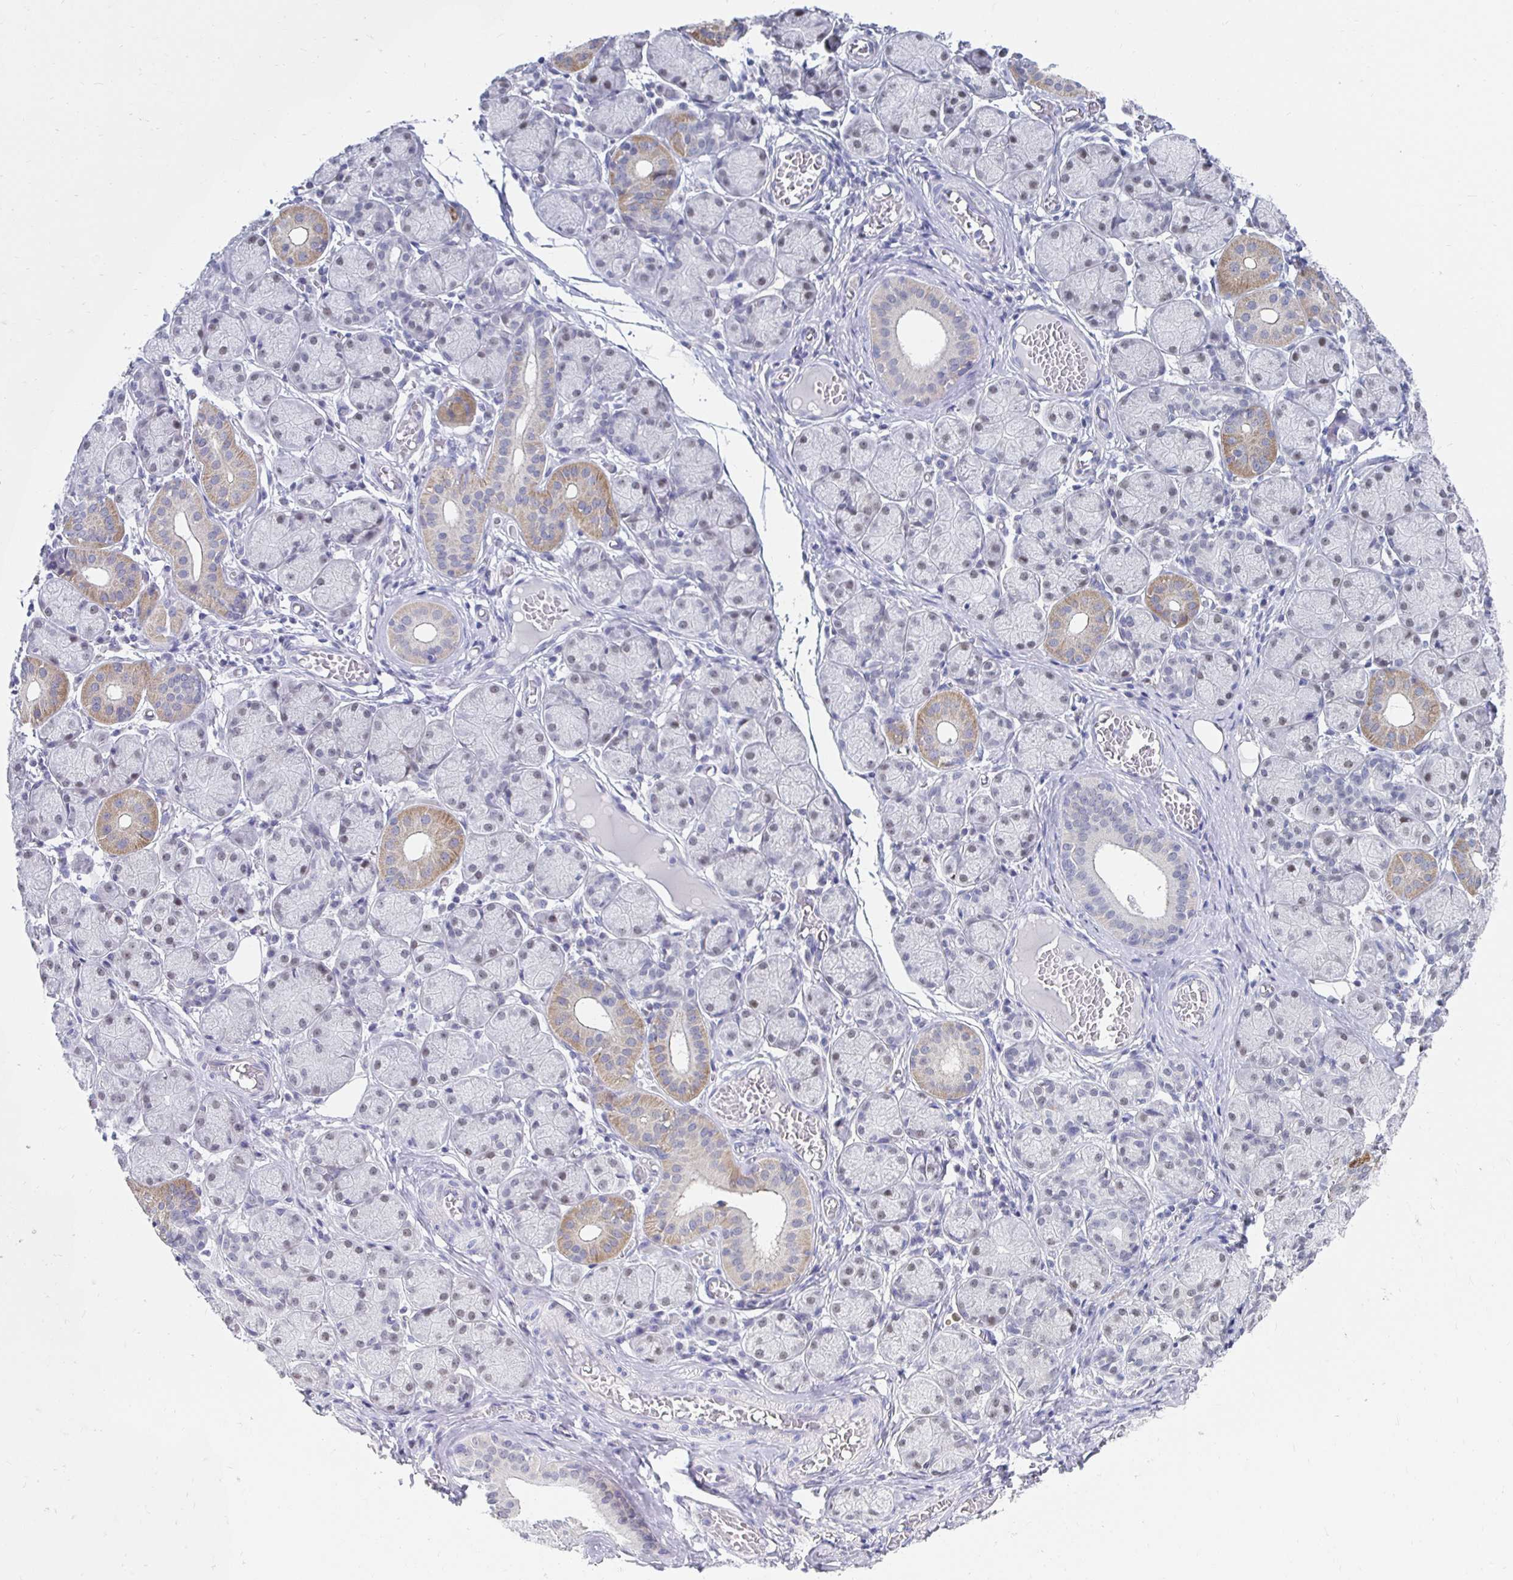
{"staining": {"intensity": "weak", "quantity": "<25%", "location": "cytoplasmic/membranous"}, "tissue": "salivary gland", "cell_type": "Glandular cells", "image_type": "normal", "snomed": [{"axis": "morphology", "description": "Normal tissue, NOS"}, {"axis": "topography", "description": "Salivary gland"}], "caption": "High magnification brightfield microscopy of normal salivary gland stained with DAB (3,3'-diaminobenzidine) (brown) and counterstained with hematoxylin (blue): glandular cells show no significant staining. (DAB (3,3'-diaminobenzidine) immunohistochemistry visualized using brightfield microscopy, high magnification).", "gene": "NOCT", "patient": {"sex": "female", "age": 24}}